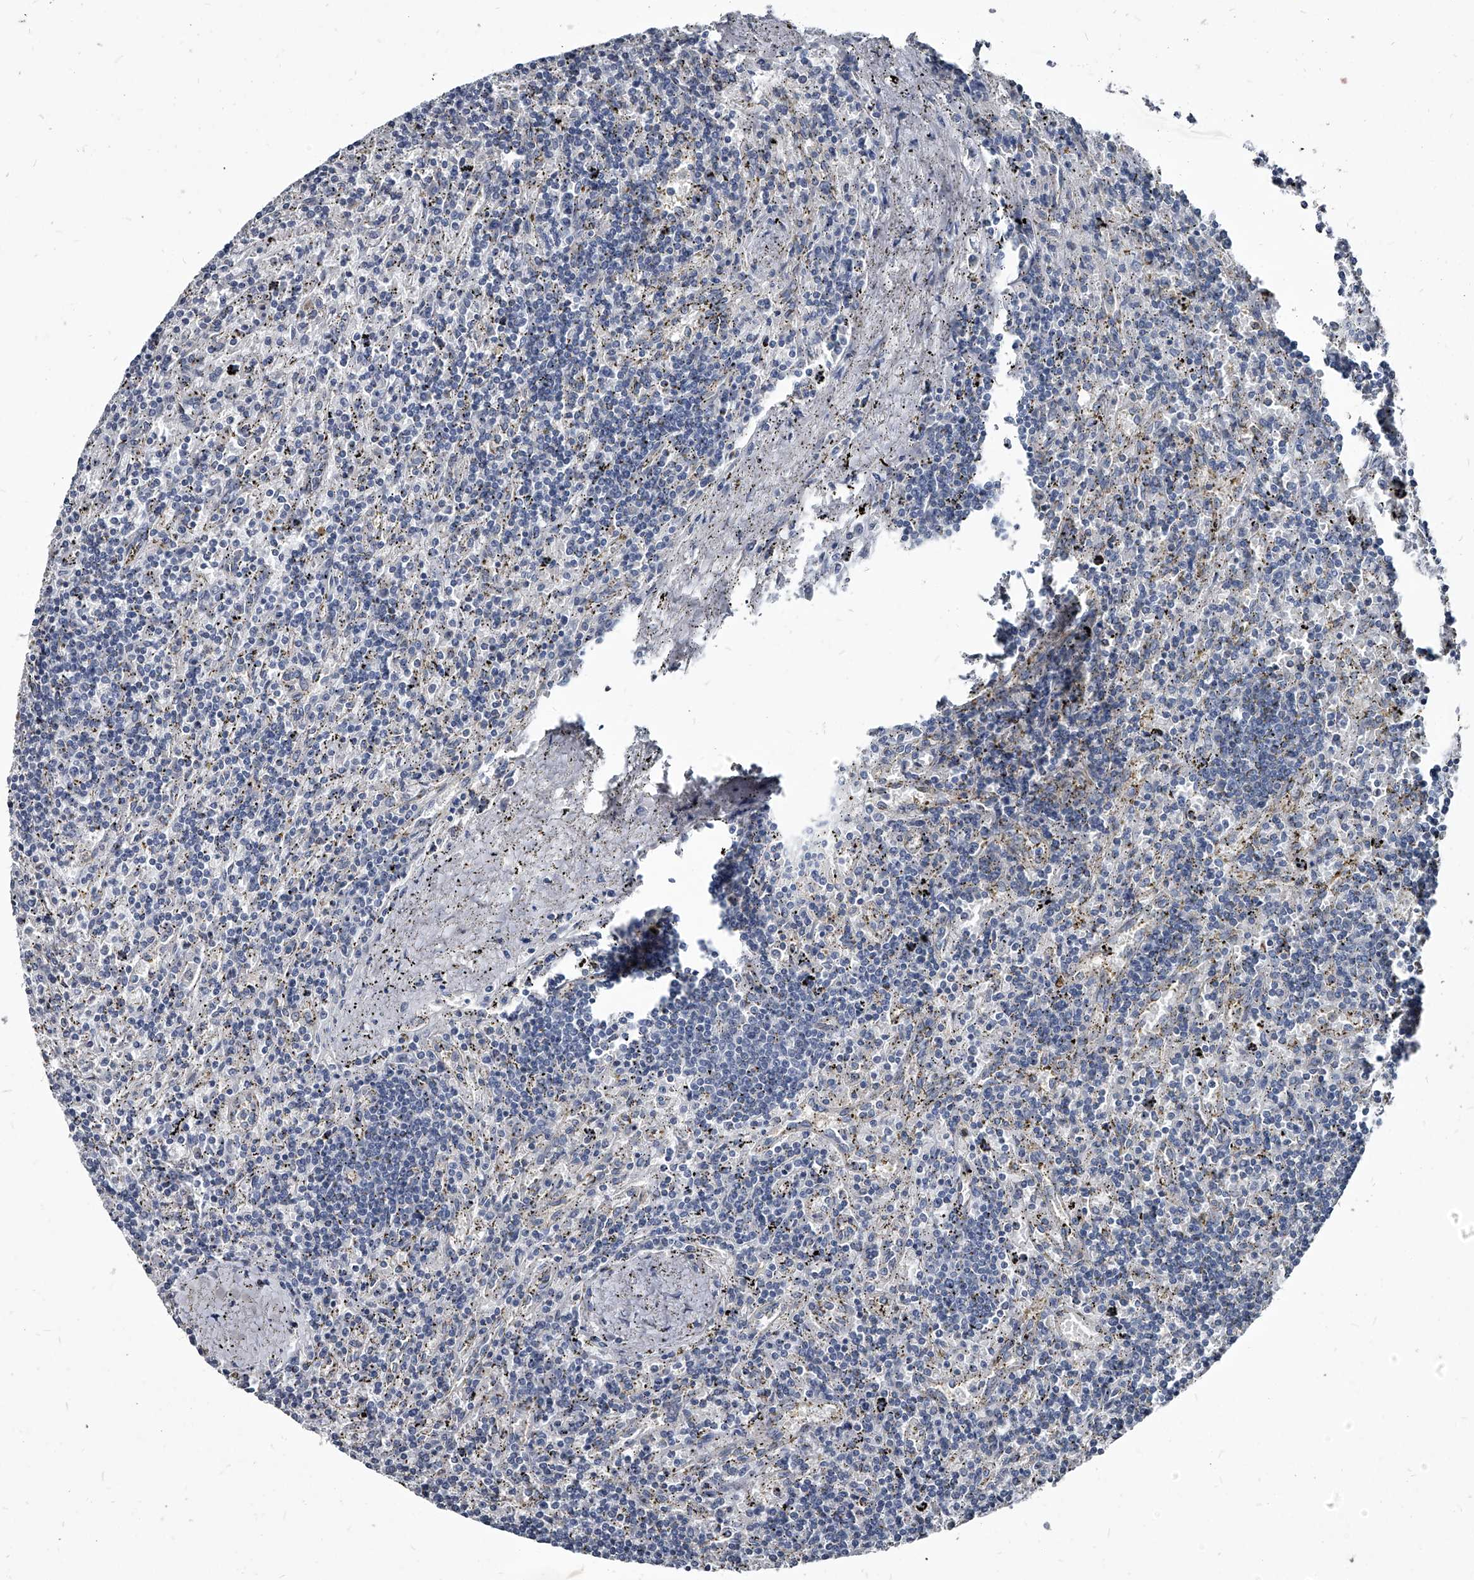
{"staining": {"intensity": "negative", "quantity": "none", "location": "none"}, "tissue": "lymphoma", "cell_type": "Tumor cells", "image_type": "cancer", "snomed": [{"axis": "morphology", "description": "Malignant lymphoma, non-Hodgkin's type, Low grade"}, {"axis": "topography", "description": "Spleen"}], "caption": "Immunohistochemistry of lymphoma reveals no positivity in tumor cells. (DAB (3,3'-diaminobenzidine) immunohistochemistry with hematoxylin counter stain).", "gene": "PGLYRP3", "patient": {"sex": "male", "age": 76}}